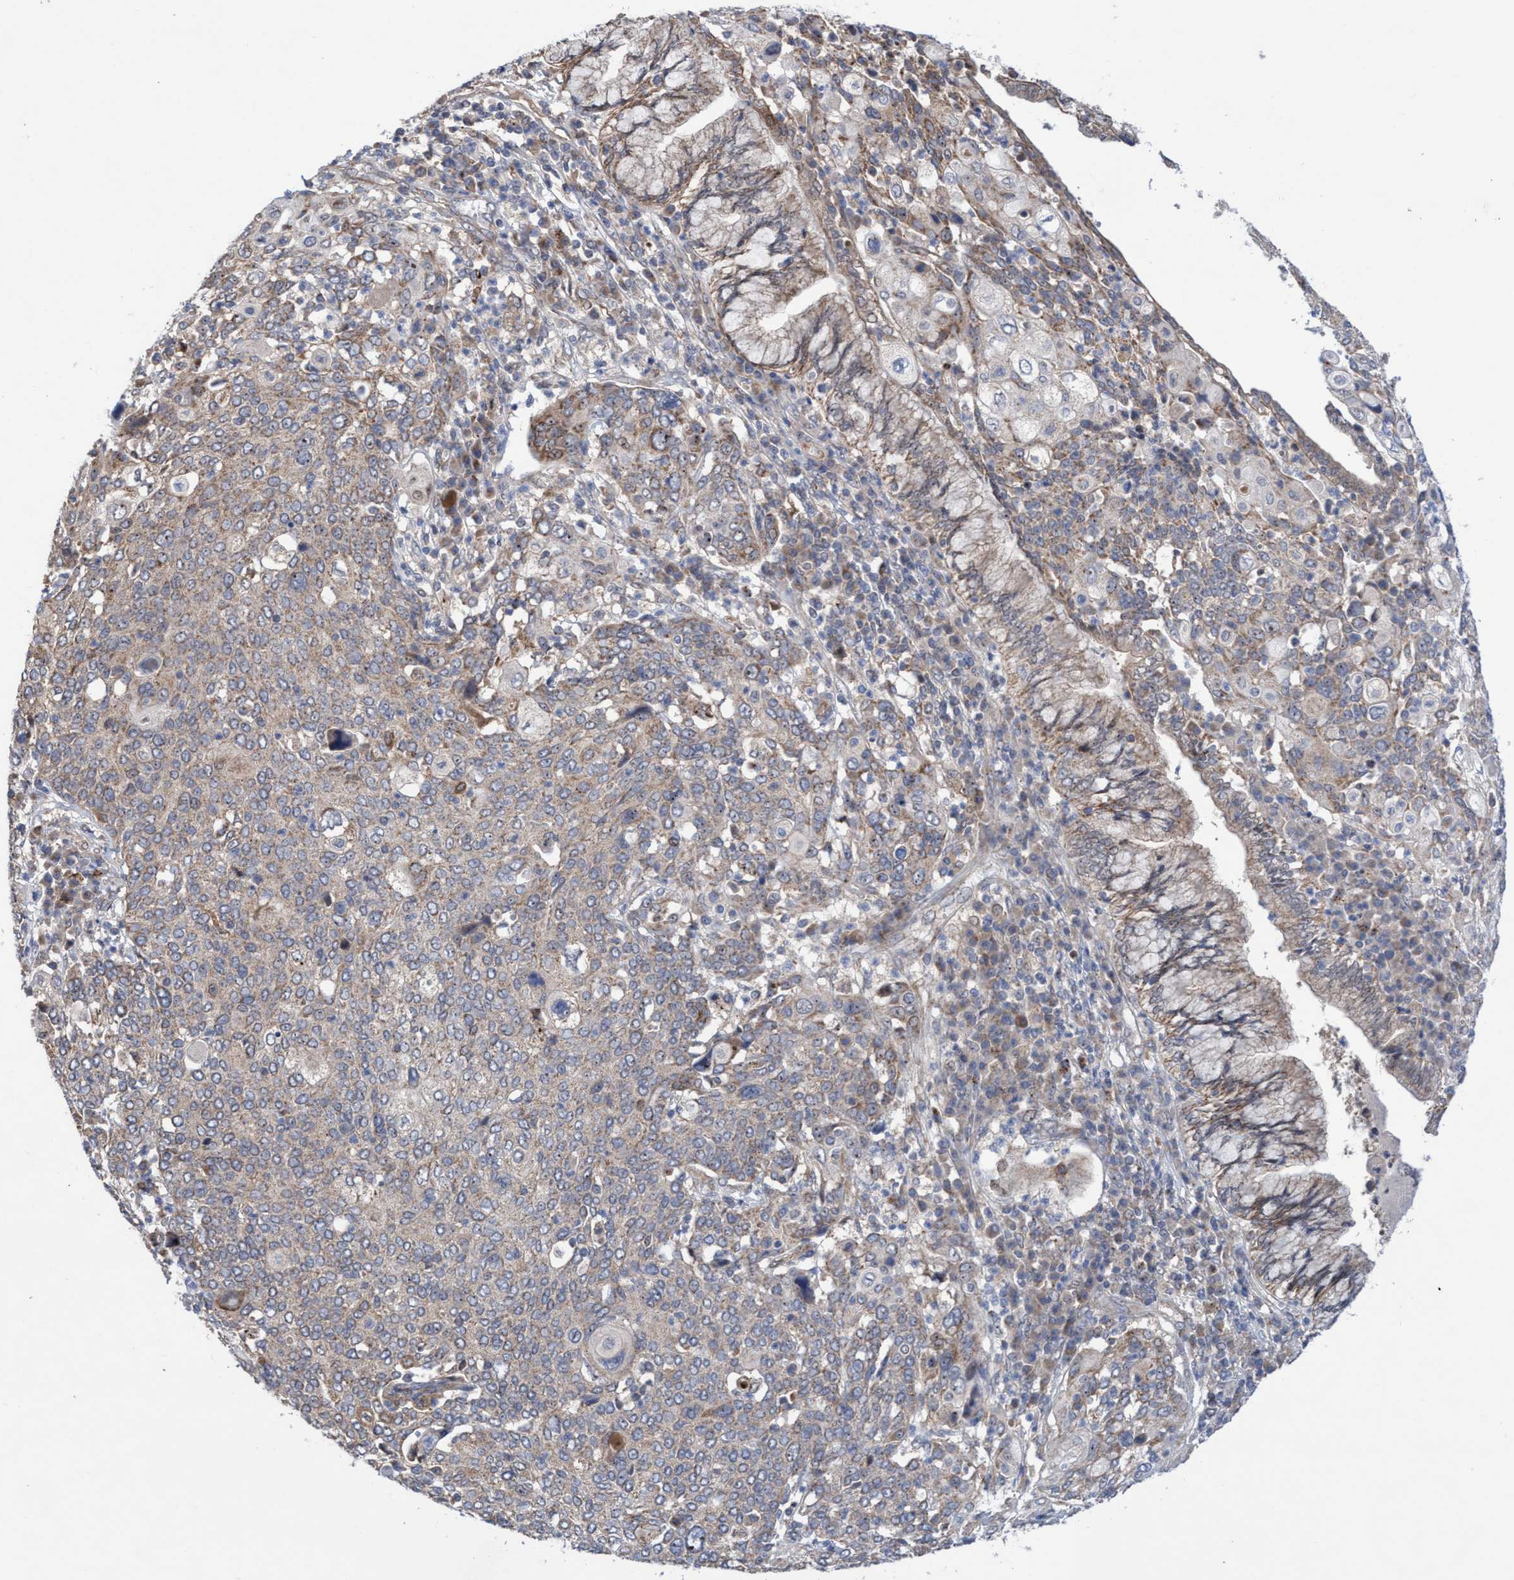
{"staining": {"intensity": "weak", "quantity": ">75%", "location": "cytoplasmic/membranous,nuclear"}, "tissue": "cervical cancer", "cell_type": "Tumor cells", "image_type": "cancer", "snomed": [{"axis": "morphology", "description": "Squamous cell carcinoma, NOS"}, {"axis": "topography", "description": "Cervix"}], "caption": "Tumor cells display low levels of weak cytoplasmic/membranous and nuclear expression in about >75% of cells in human cervical squamous cell carcinoma.", "gene": "P2RY14", "patient": {"sex": "female", "age": 40}}